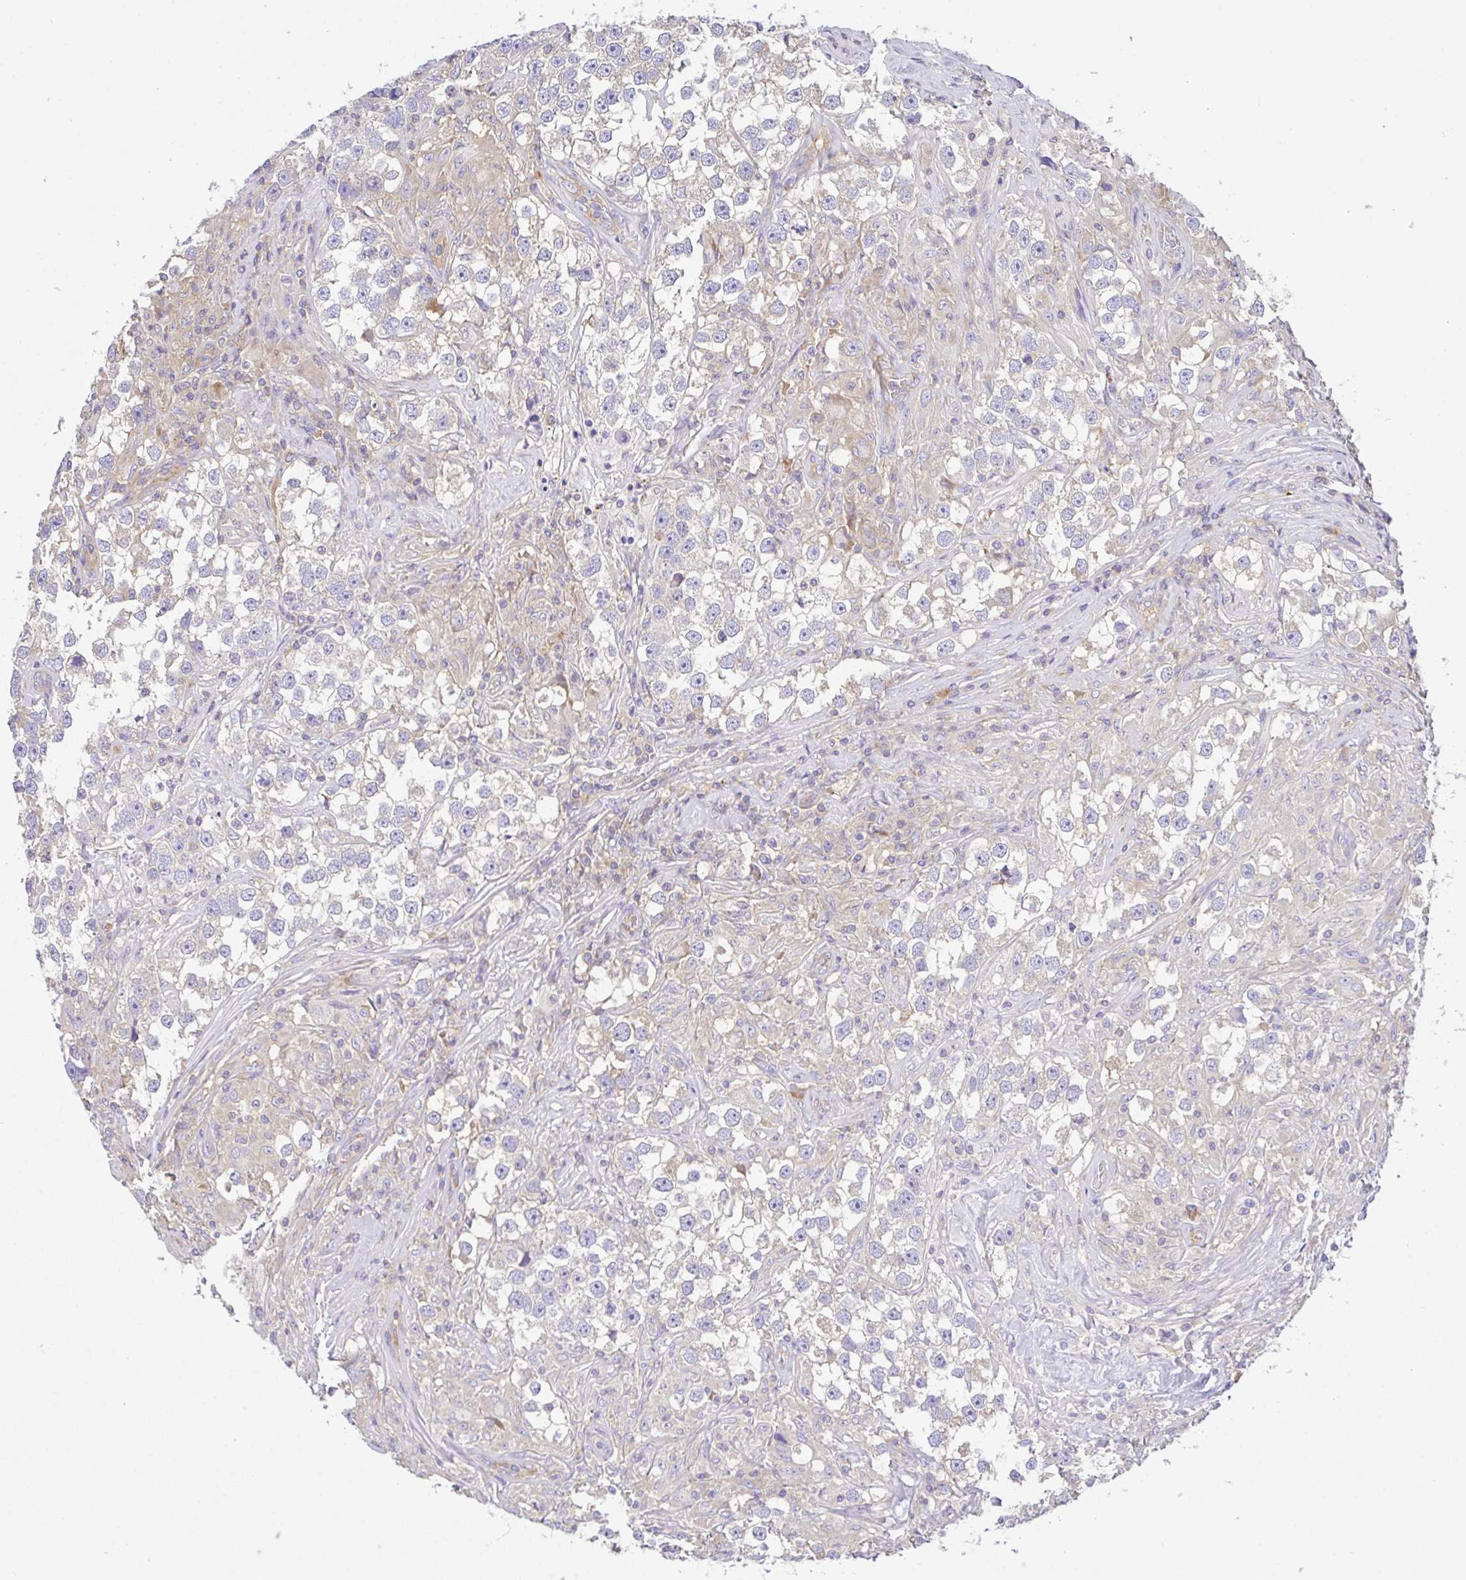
{"staining": {"intensity": "negative", "quantity": "none", "location": "none"}, "tissue": "testis cancer", "cell_type": "Tumor cells", "image_type": "cancer", "snomed": [{"axis": "morphology", "description": "Seminoma, NOS"}, {"axis": "topography", "description": "Testis"}], "caption": "The immunohistochemistry histopathology image has no significant expression in tumor cells of testis seminoma tissue. (DAB (3,3'-diaminobenzidine) immunohistochemistry (IHC) with hematoxylin counter stain).", "gene": "GFPT2", "patient": {"sex": "male", "age": 46}}